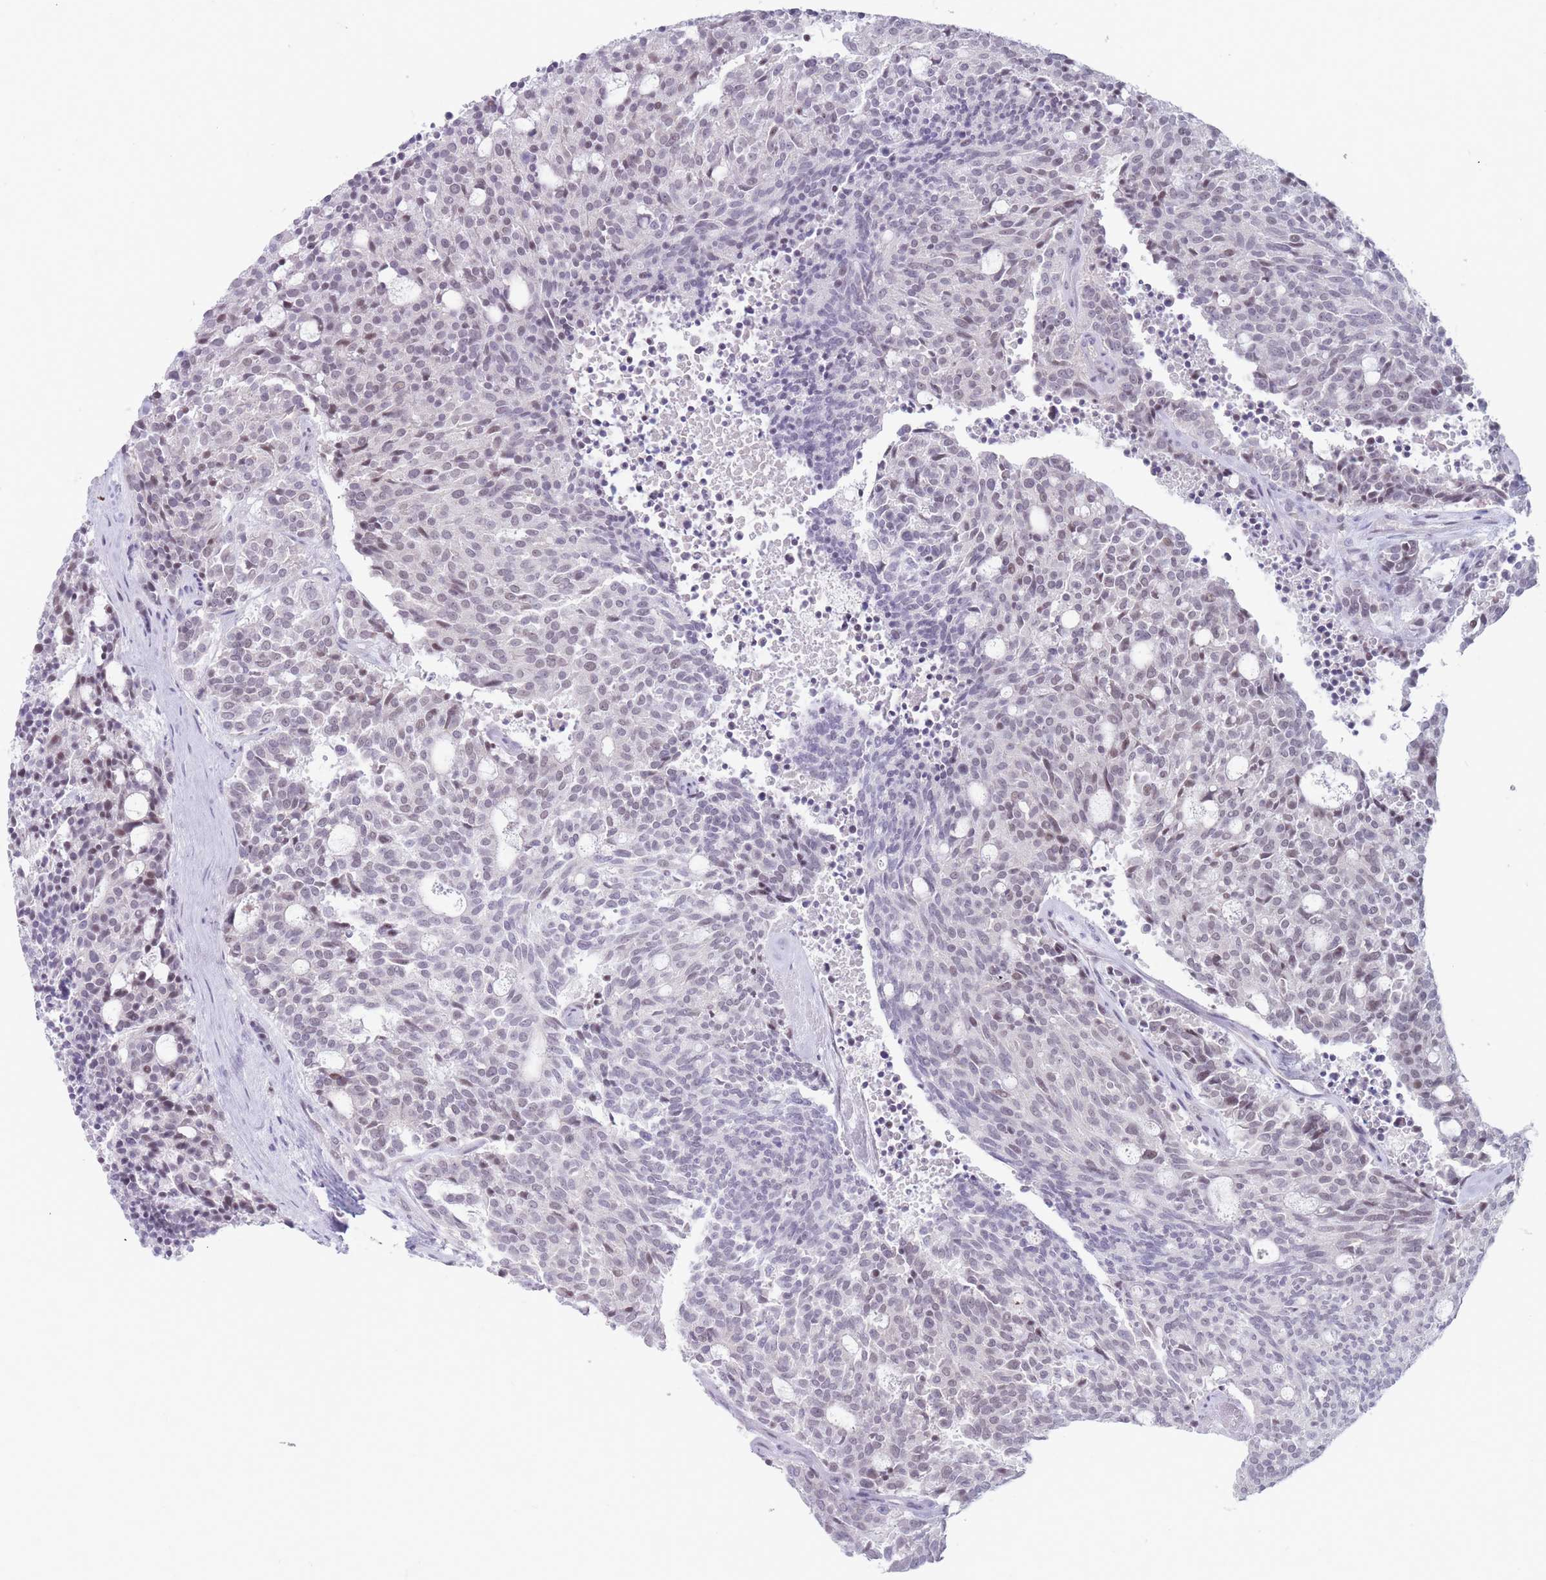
{"staining": {"intensity": "moderate", "quantity": "<25%", "location": "nuclear"}, "tissue": "carcinoid", "cell_type": "Tumor cells", "image_type": "cancer", "snomed": [{"axis": "morphology", "description": "Carcinoid, malignant, NOS"}, {"axis": "topography", "description": "Pancreas"}], "caption": "Human carcinoid stained for a protein (brown) reveals moderate nuclear positive expression in about <25% of tumor cells.", "gene": "ARID3B", "patient": {"sex": "female", "age": 54}}